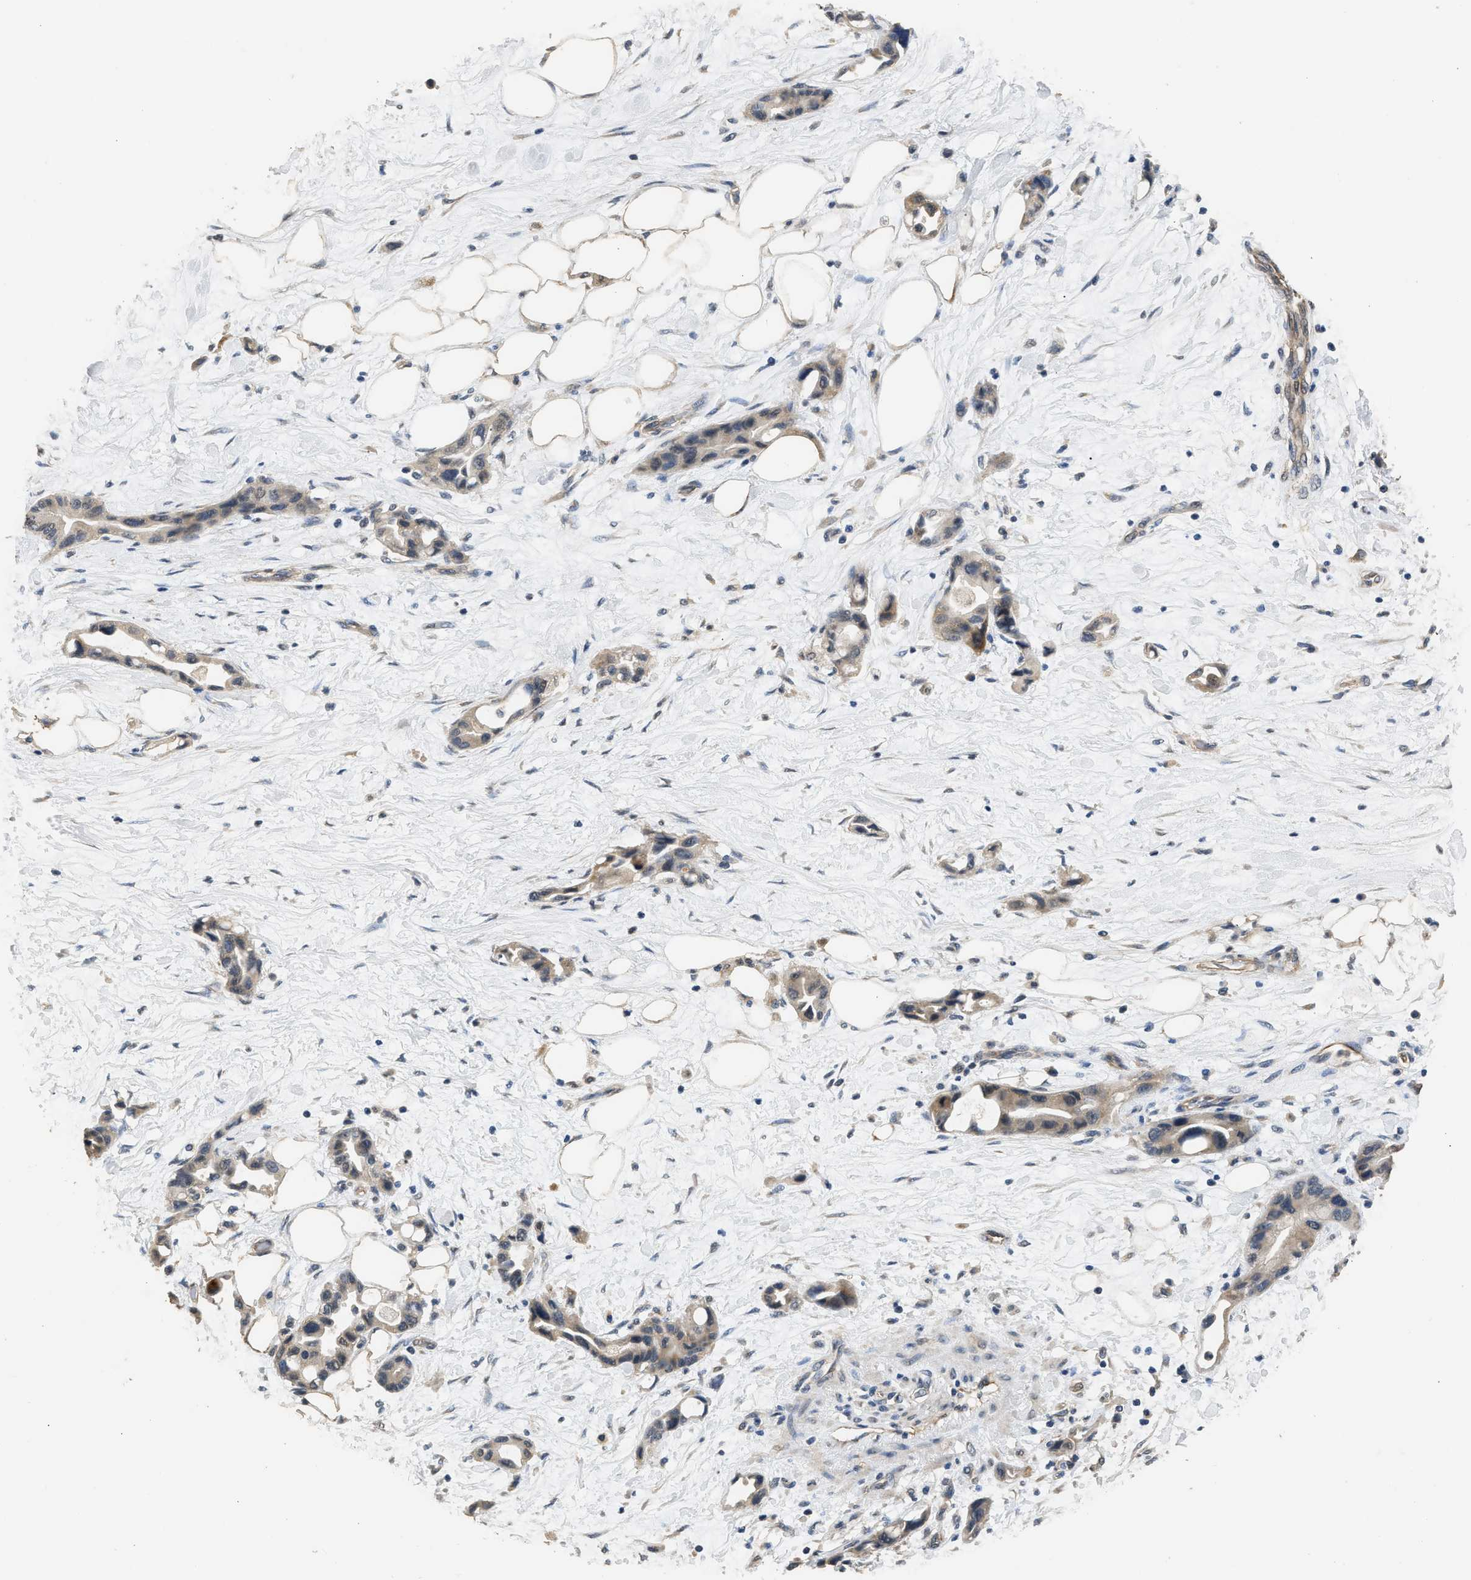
{"staining": {"intensity": "weak", "quantity": "<25%", "location": "cytoplasmic/membranous"}, "tissue": "pancreatic cancer", "cell_type": "Tumor cells", "image_type": "cancer", "snomed": [{"axis": "morphology", "description": "Adenocarcinoma, NOS"}, {"axis": "topography", "description": "Pancreas"}], "caption": "Micrograph shows no protein expression in tumor cells of pancreatic cancer (adenocarcinoma) tissue.", "gene": "SPINT2", "patient": {"sex": "female", "age": 57}}